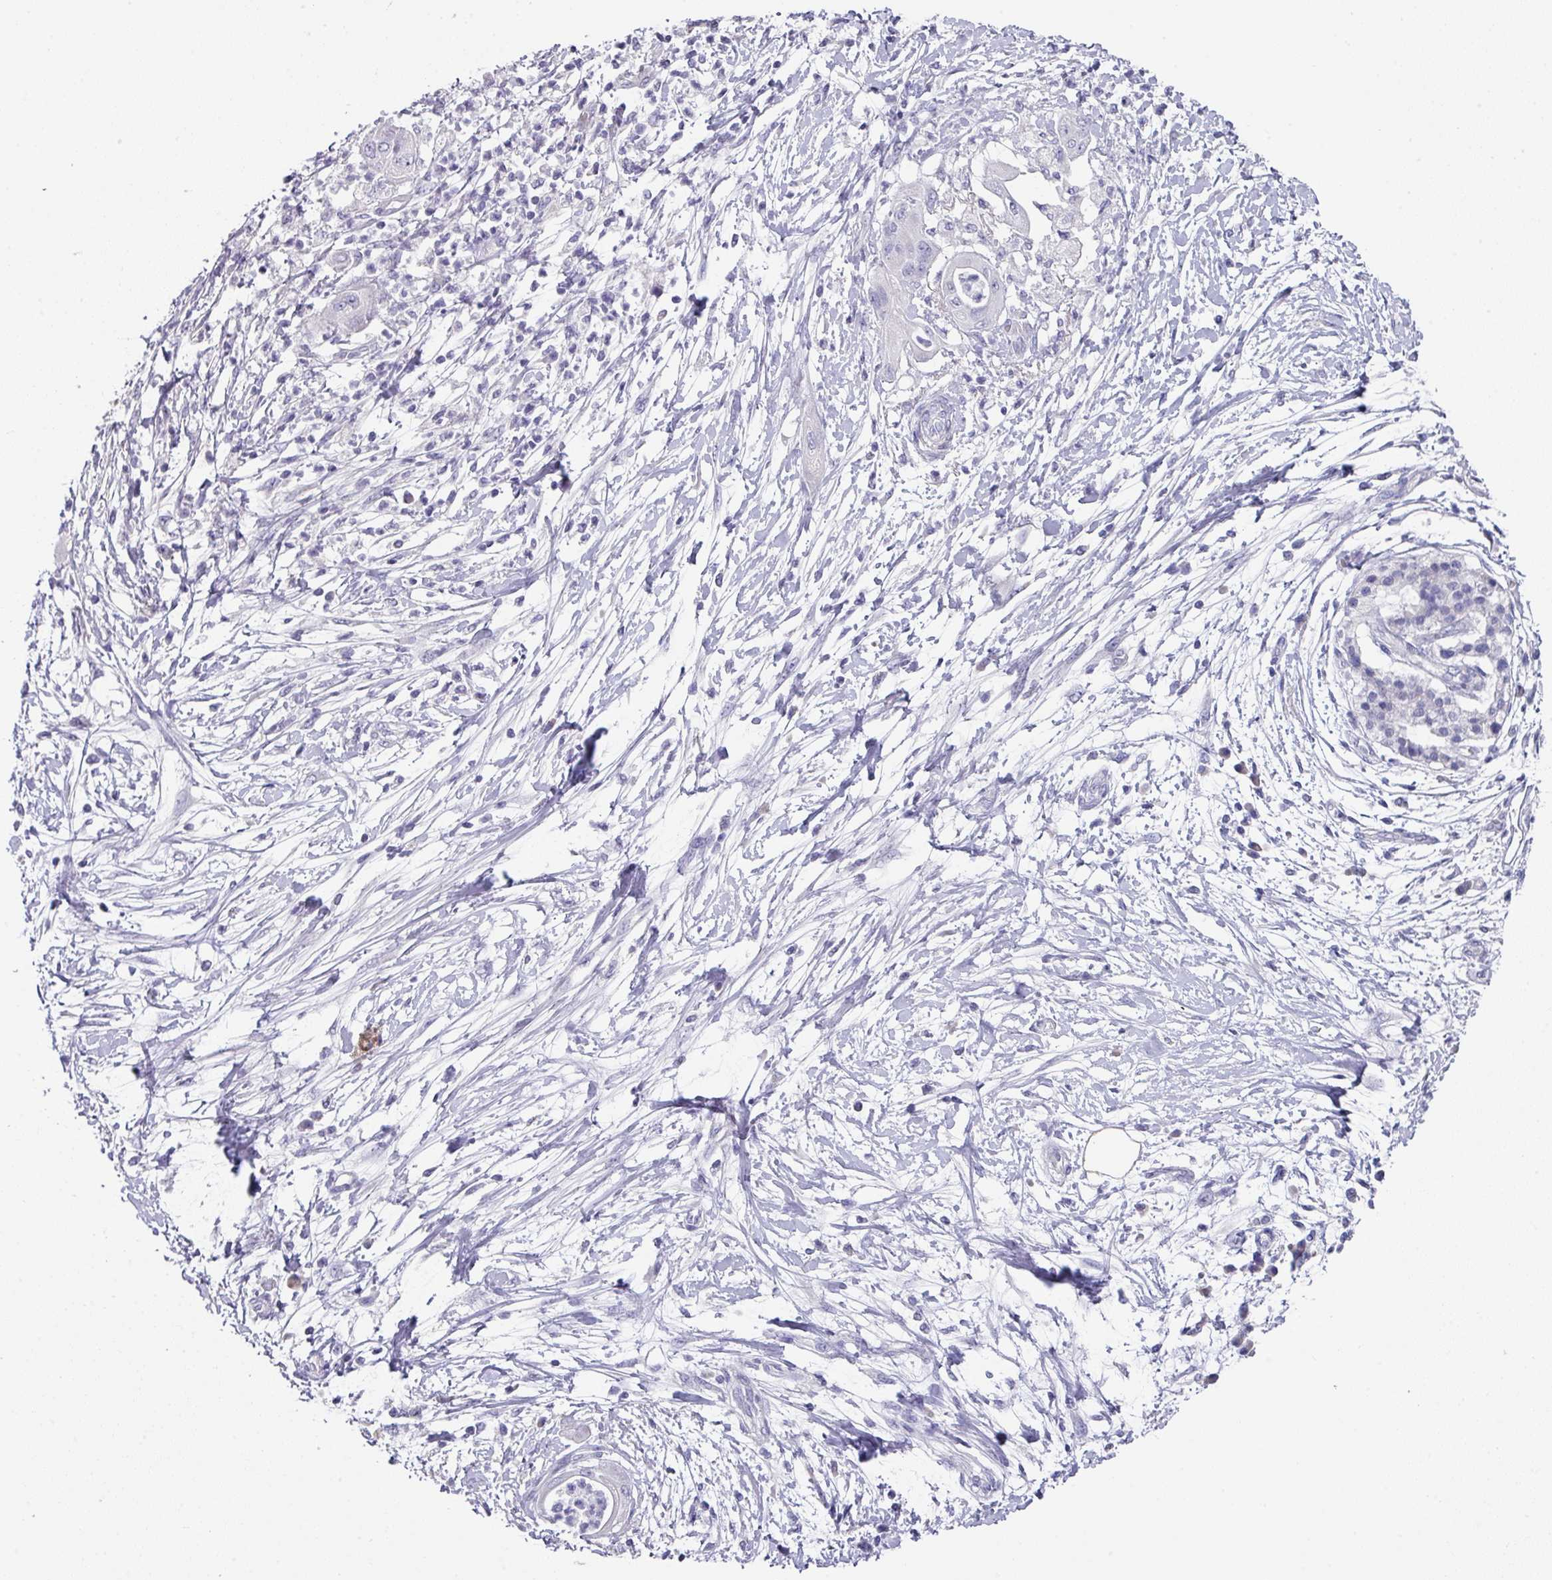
{"staining": {"intensity": "negative", "quantity": "none", "location": "none"}, "tissue": "pancreatic cancer", "cell_type": "Tumor cells", "image_type": "cancer", "snomed": [{"axis": "morphology", "description": "Adenocarcinoma, NOS"}, {"axis": "topography", "description": "Pancreas"}], "caption": "High power microscopy photomicrograph of an immunohistochemistry (IHC) histopathology image of pancreatic adenocarcinoma, revealing no significant positivity in tumor cells. (Brightfield microscopy of DAB (3,3'-diaminobenzidine) immunohistochemistry (IHC) at high magnification).", "gene": "DEFB115", "patient": {"sex": "male", "age": 68}}